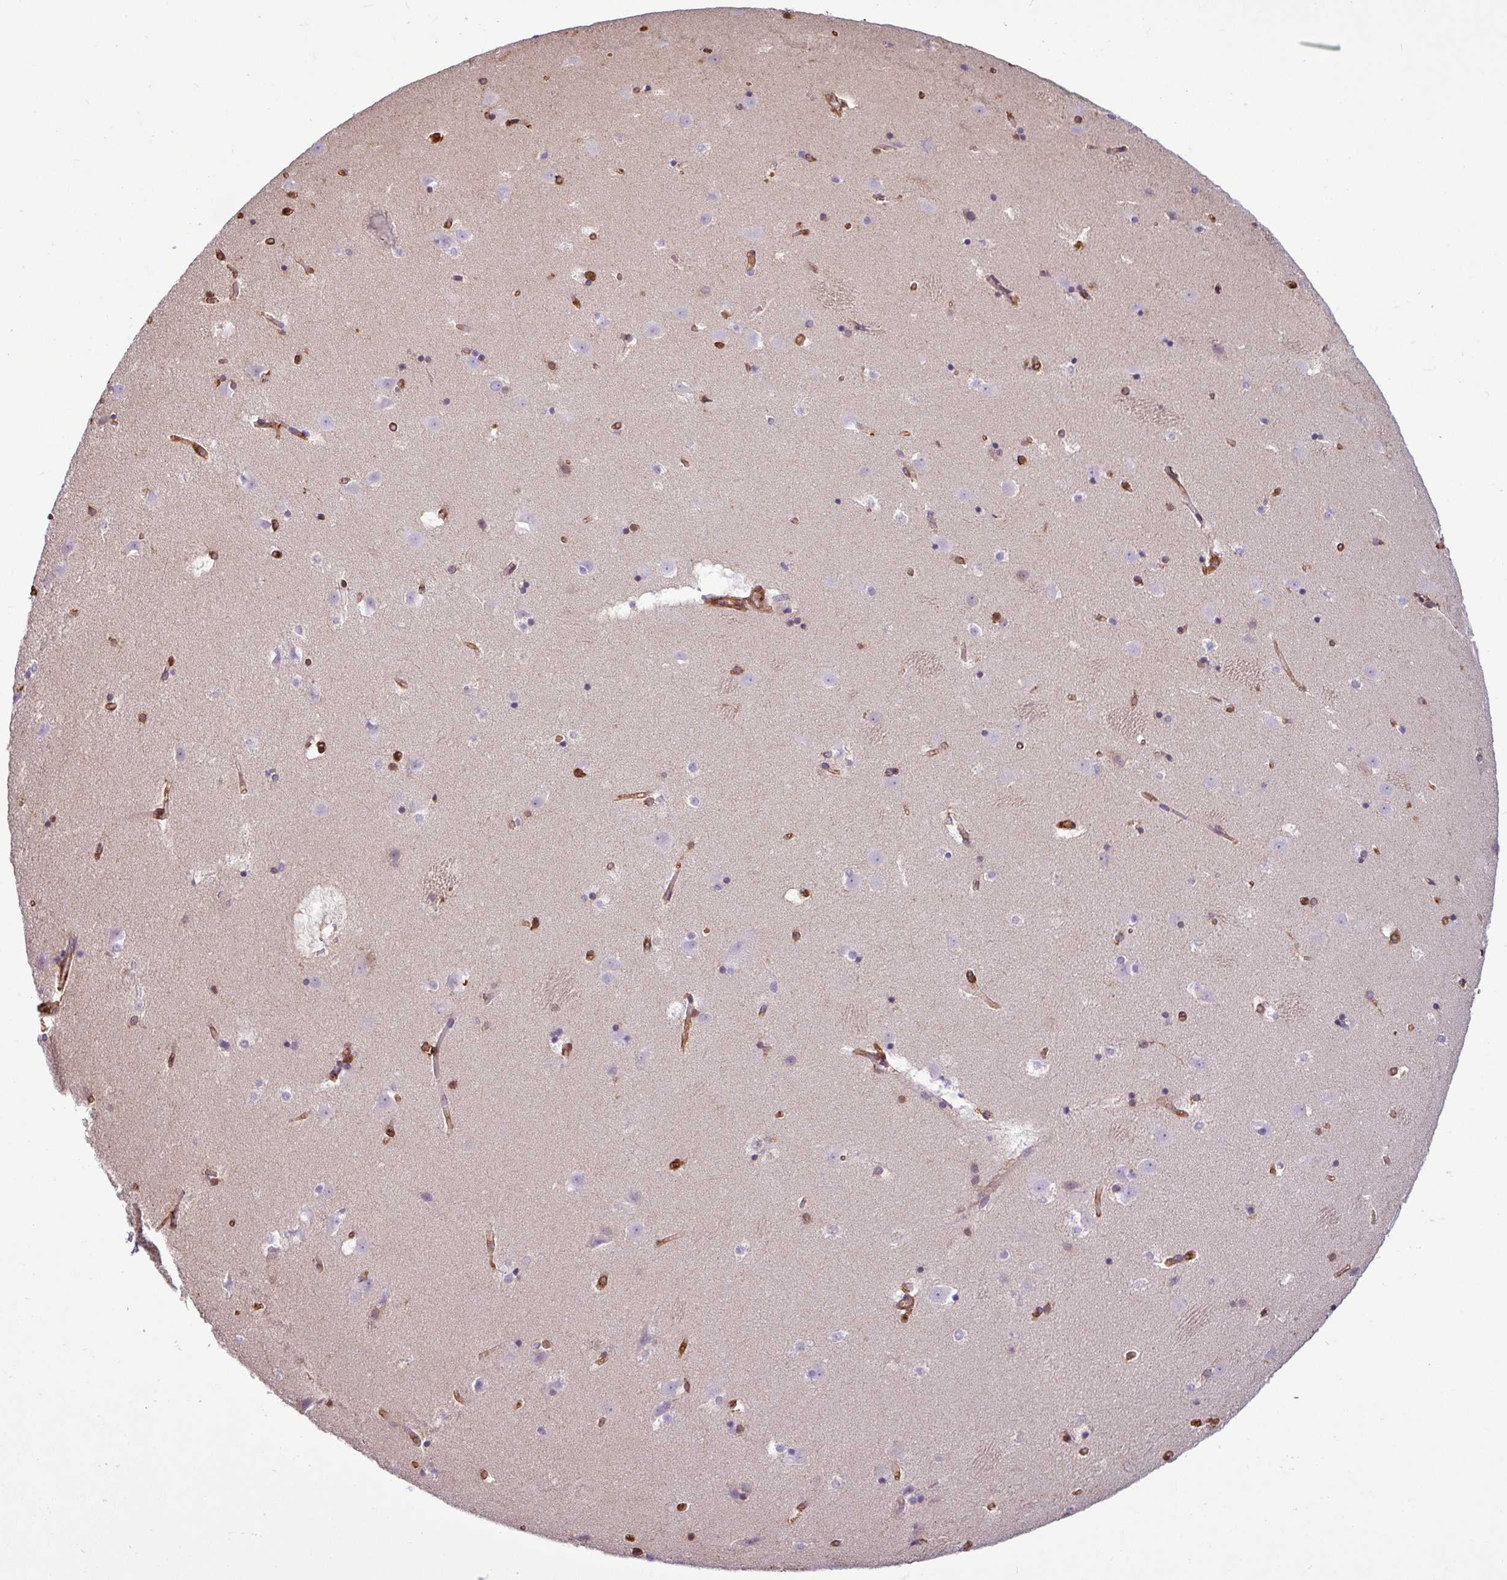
{"staining": {"intensity": "negative", "quantity": "none", "location": "none"}, "tissue": "caudate", "cell_type": "Glial cells", "image_type": "normal", "snomed": [{"axis": "morphology", "description": "Normal tissue, NOS"}, {"axis": "topography", "description": "Lateral ventricle wall"}], "caption": "A micrograph of human caudate is negative for staining in glial cells. The staining is performed using DAB (3,3'-diaminobenzidine) brown chromogen with nuclei counter-stained in using hematoxylin.", "gene": "PACSIN2", "patient": {"sex": "male", "age": 45}}